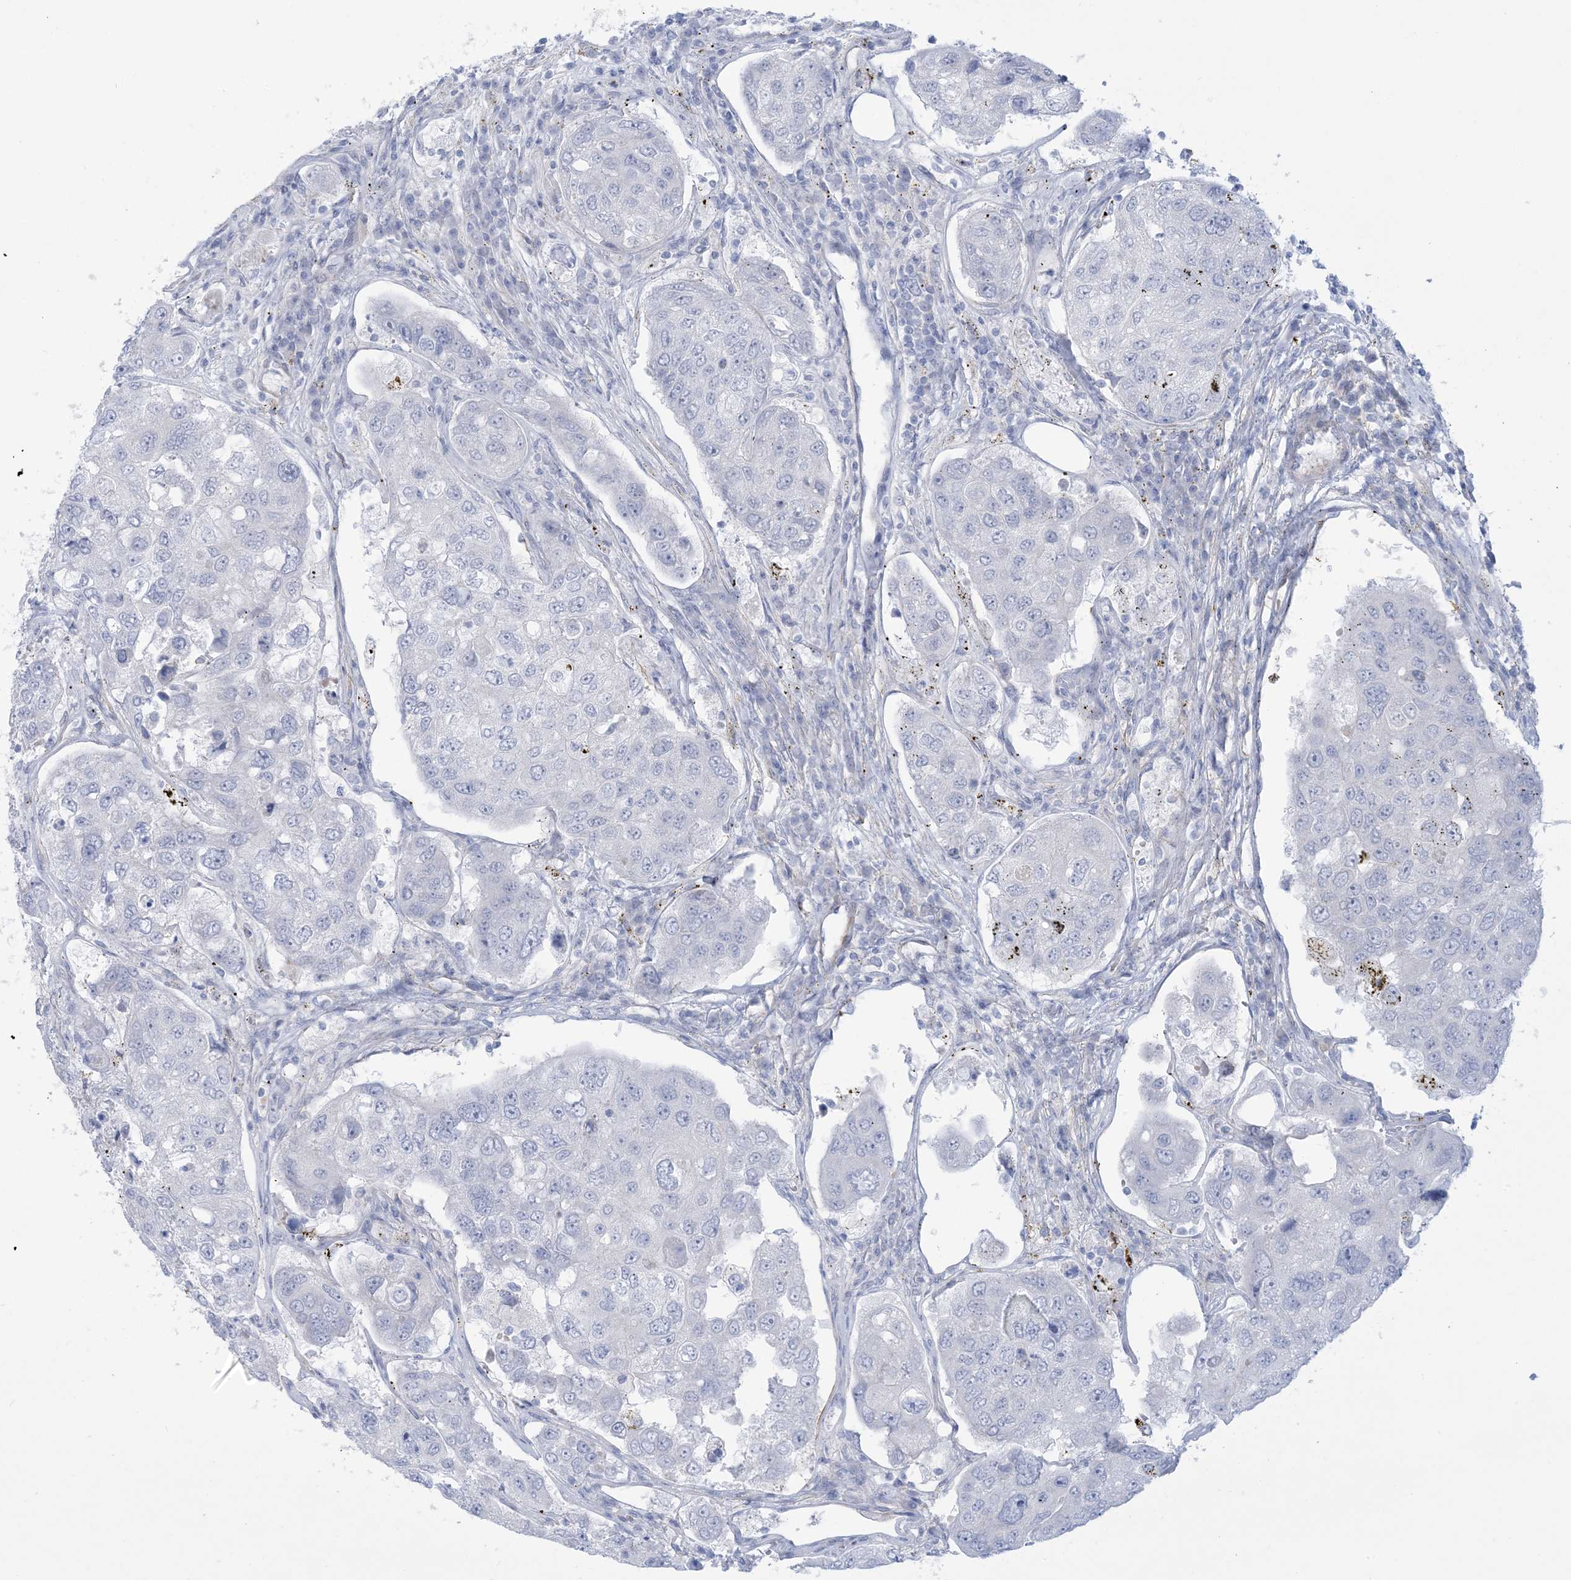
{"staining": {"intensity": "negative", "quantity": "none", "location": "none"}, "tissue": "urothelial cancer", "cell_type": "Tumor cells", "image_type": "cancer", "snomed": [{"axis": "morphology", "description": "Urothelial carcinoma, High grade"}, {"axis": "topography", "description": "Lymph node"}, {"axis": "topography", "description": "Urinary bladder"}], "caption": "This is a image of immunohistochemistry staining of urothelial cancer, which shows no positivity in tumor cells.", "gene": "AGXT", "patient": {"sex": "male", "age": 51}}